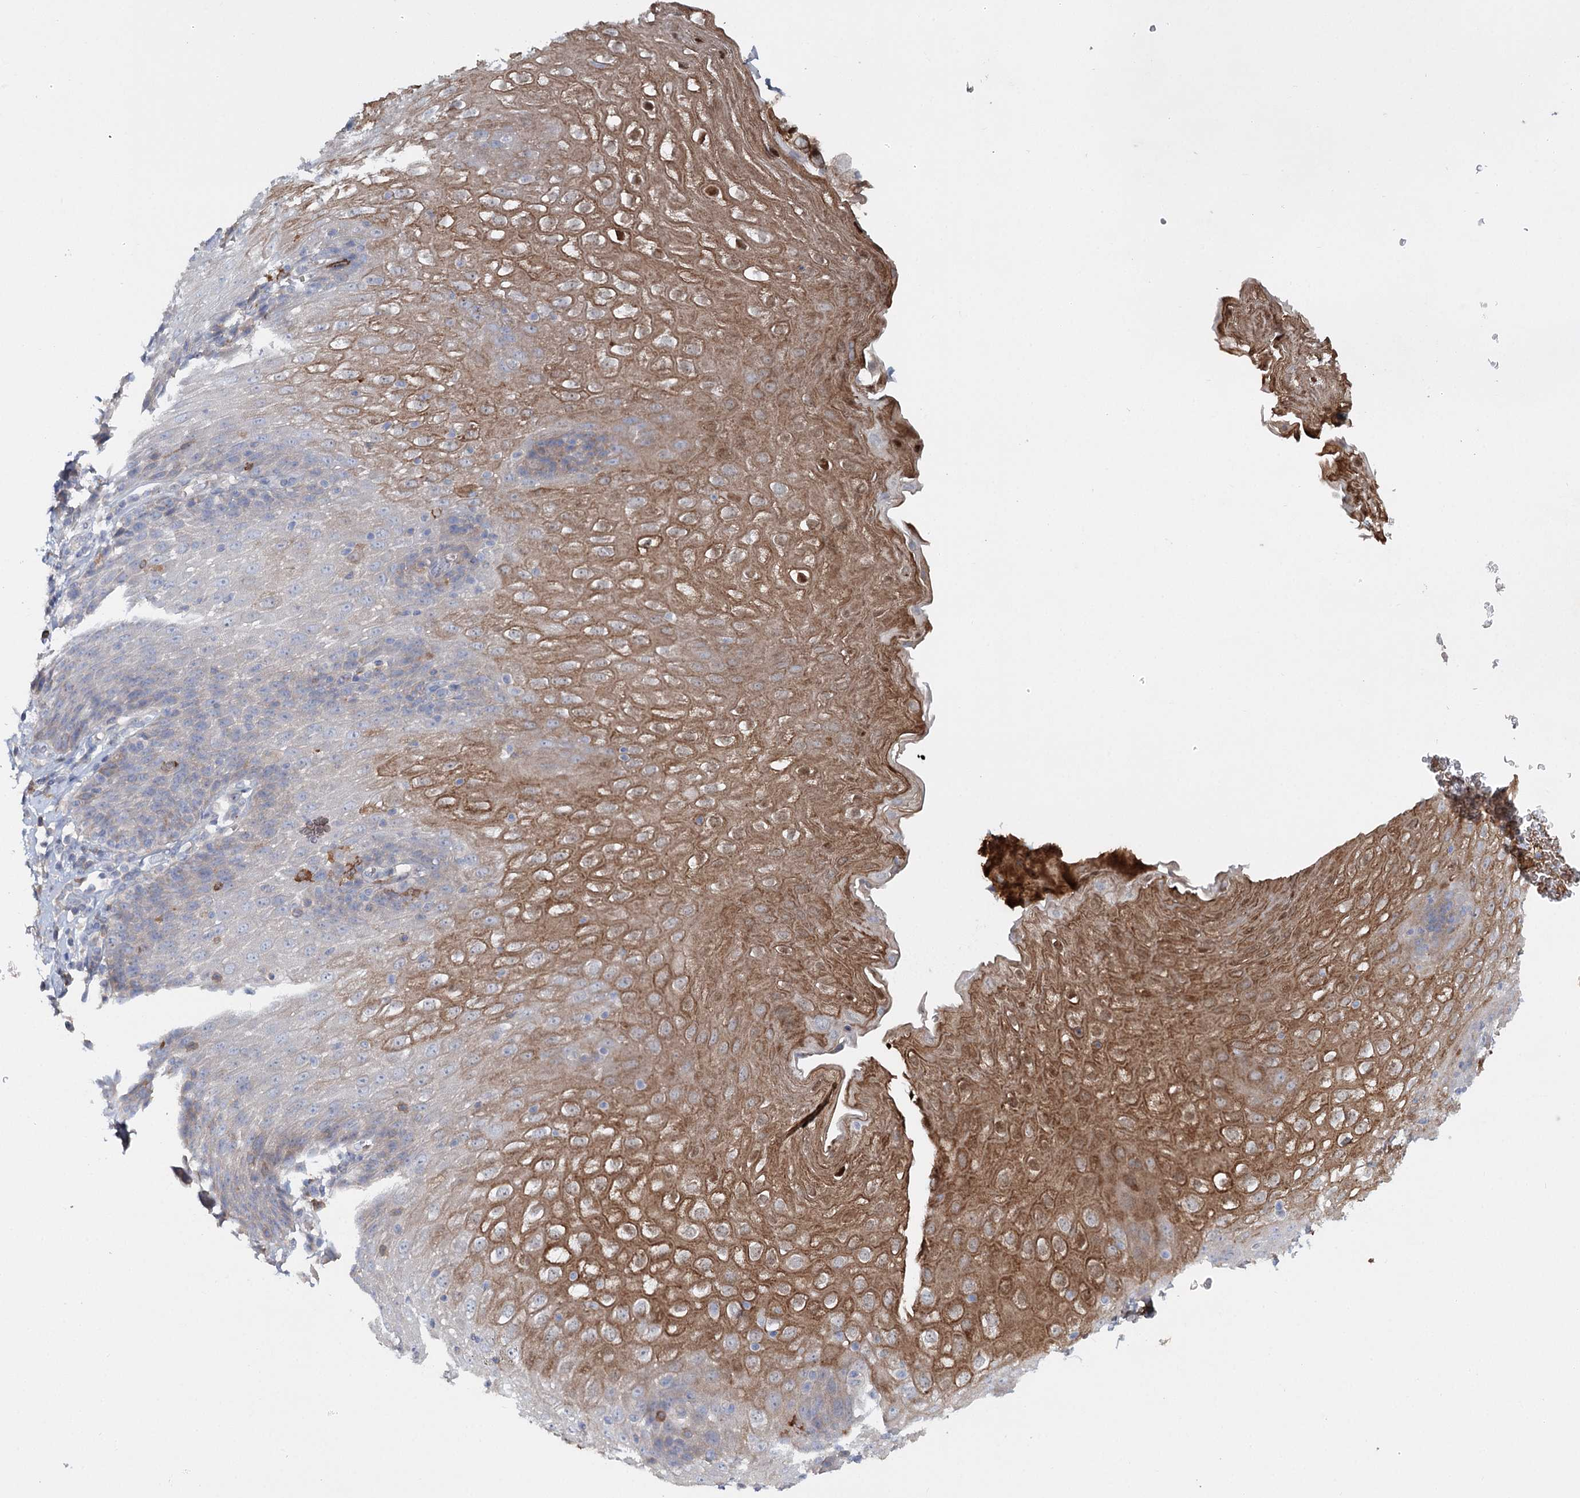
{"staining": {"intensity": "moderate", "quantity": "25%-75%", "location": "cytoplasmic/membranous,nuclear"}, "tissue": "esophagus", "cell_type": "Squamous epithelial cells", "image_type": "normal", "snomed": [{"axis": "morphology", "description": "Normal tissue, NOS"}, {"axis": "topography", "description": "Esophagus"}], "caption": "A brown stain labels moderate cytoplasmic/membranous,nuclear expression of a protein in squamous epithelial cells of normal human esophagus. (Stains: DAB (3,3'-diaminobenzidine) in brown, nuclei in blue, Microscopy: brightfield microscopy at high magnification).", "gene": "ALKBH8", "patient": {"sex": "female", "age": 61}}